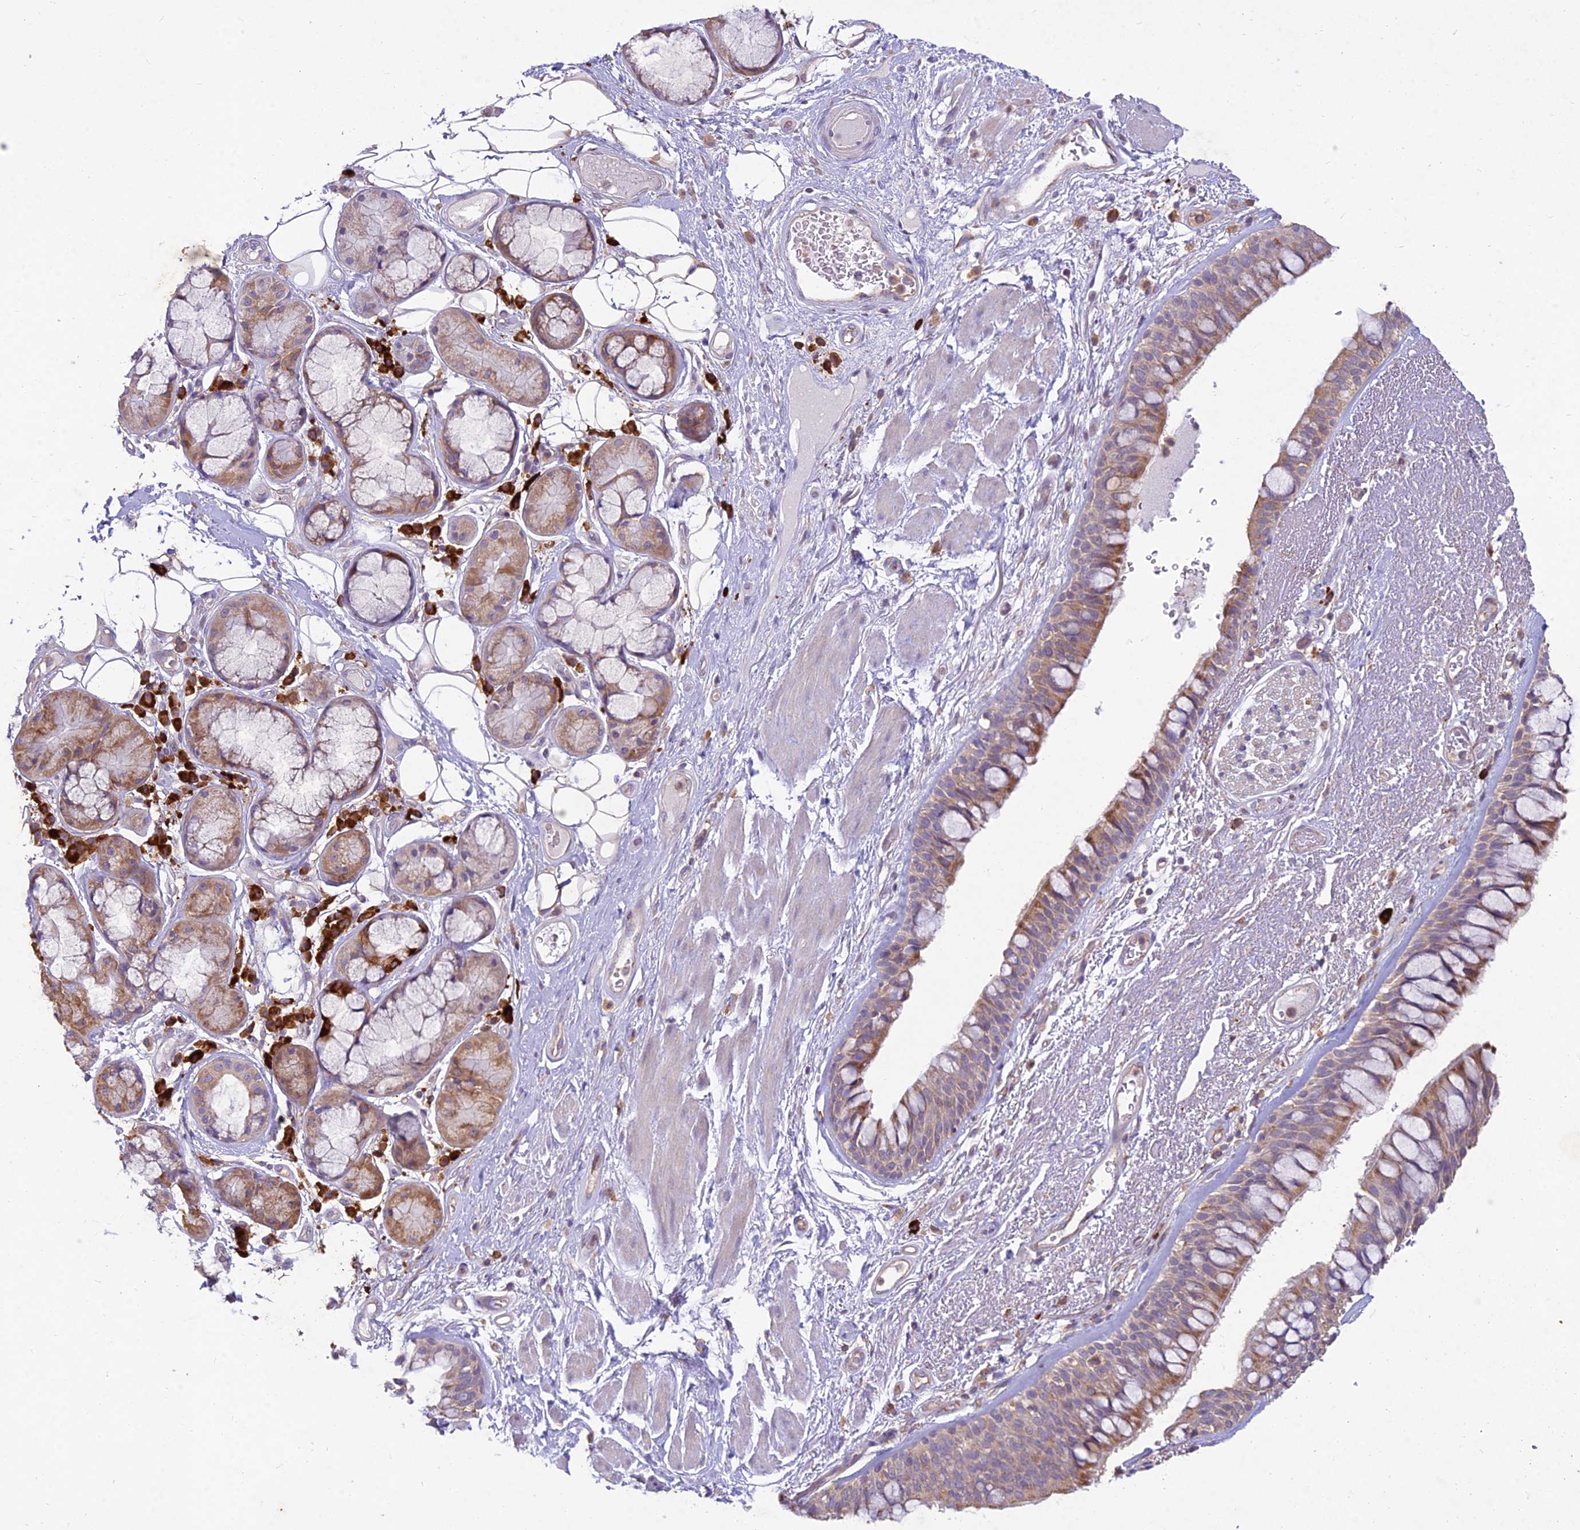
{"staining": {"intensity": "moderate", "quantity": "25%-75%", "location": "cytoplasmic/membranous"}, "tissue": "bronchus", "cell_type": "Respiratory epithelial cells", "image_type": "normal", "snomed": [{"axis": "morphology", "description": "Normal tissue, NOS"}, {"axis": "morphology", "description": "Squamous cell carcinoma, NOS"}, {"axis": "topography", "description": "Lymph node"}, {"axis": "topography", "description": "Bronchus"}, {"axis": "topography", "description": "Lung"}], "caption": "Immunohistochemical staining of benign bronchus displays 25%-75% levels of moderate cytoplasmic/membranous protein expression in about 25%-75% of respiratory epithelial cells.", "gene": "NXNL2", "patient": {"sex": "male", "age": 66}}